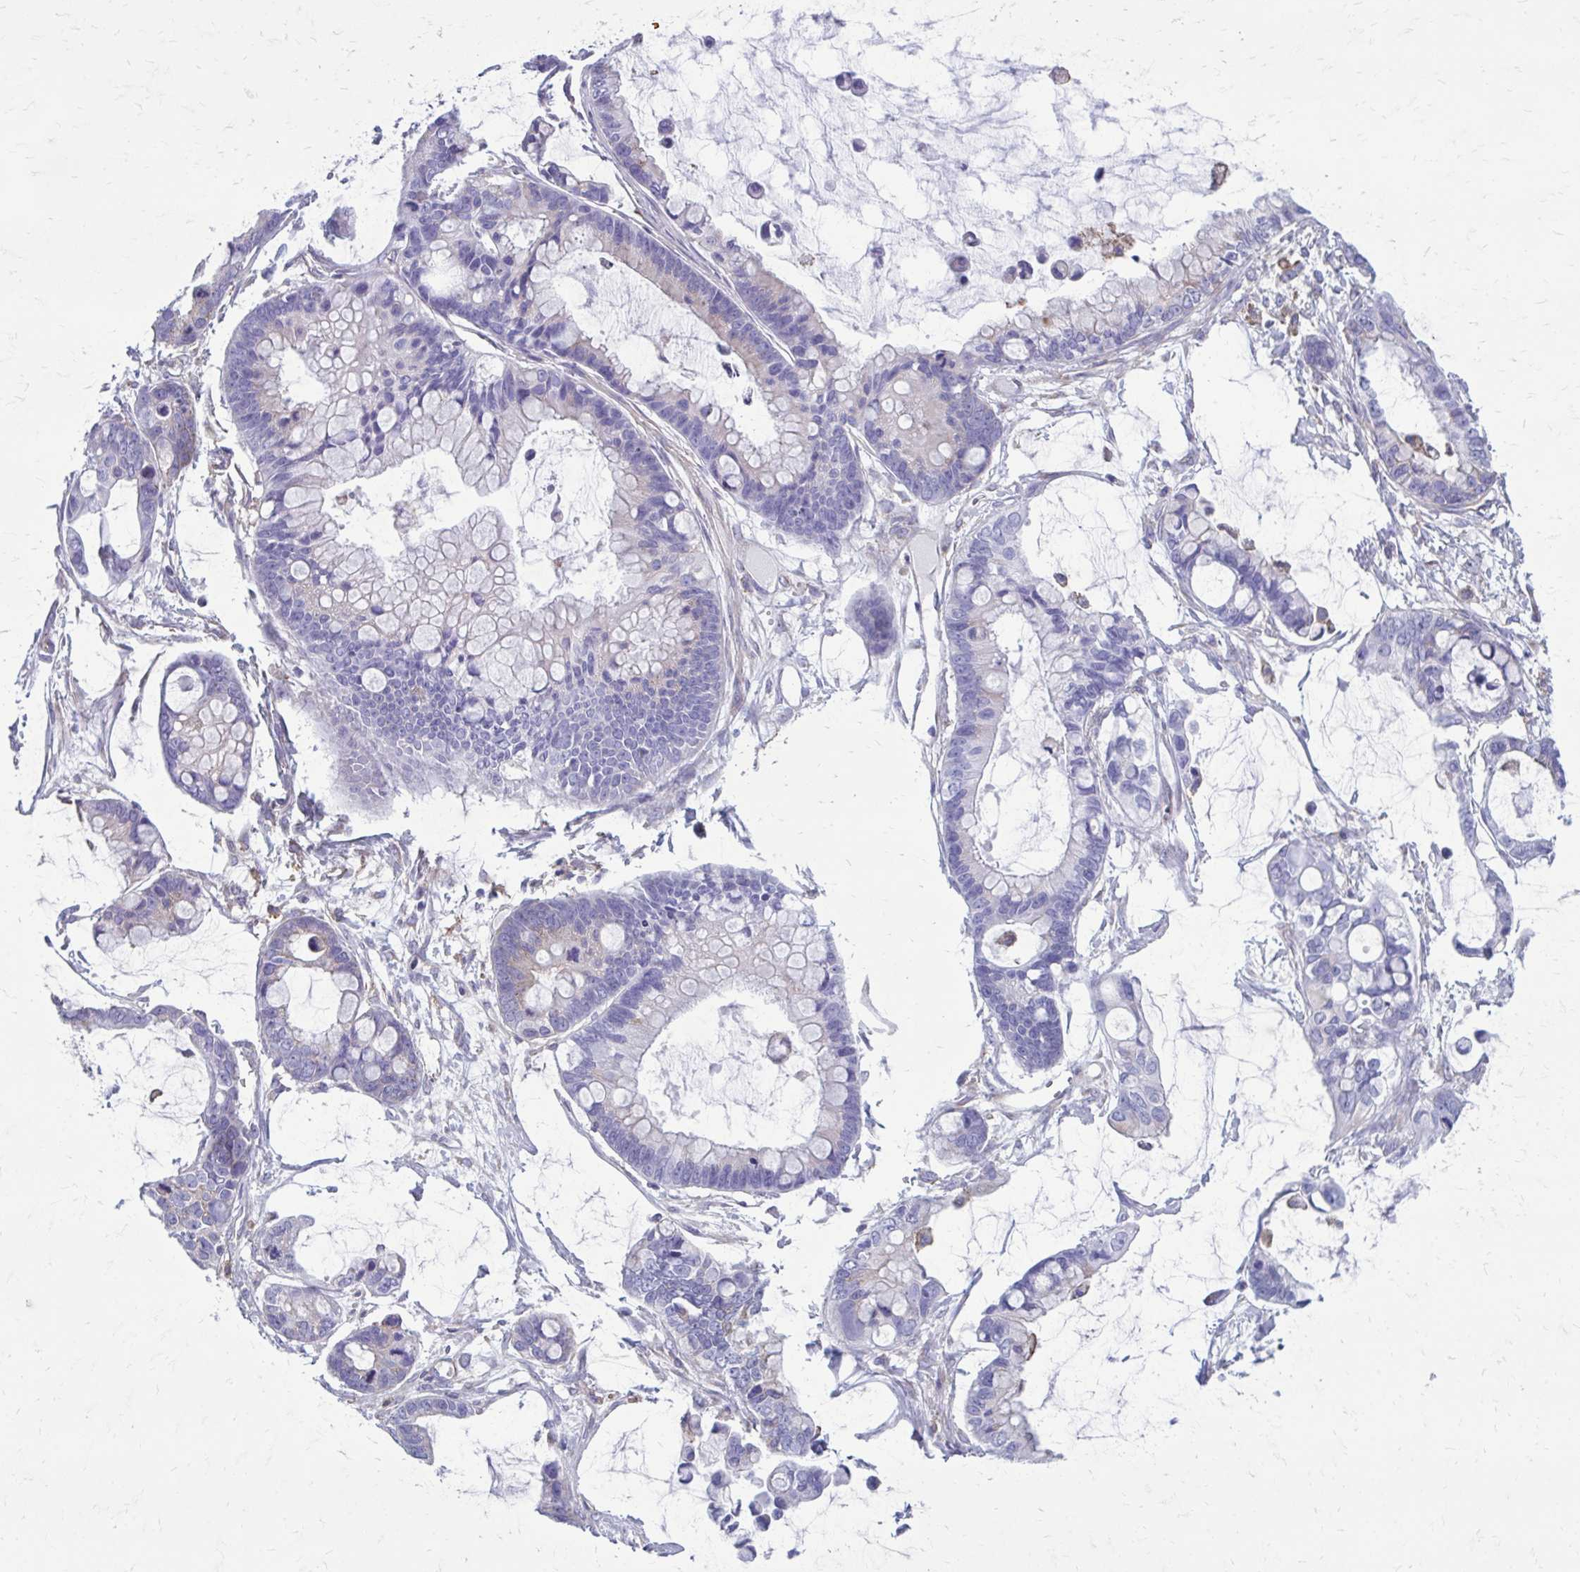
{"staining": {"intensity": "negative", "quantity": "none", "location": "none"}, "tissue": "ovarian cancer", "cell_type": "Tumor cells", "image_type": "cancer", "snomed": [{"axis": "morphology", "description": "Cystadenocarcinoma, mucinous, NOS"}, {"axis": "topography", "description": "Ovary"}], "caption": "This is an immunohistochemistry micrograph of ovarian mucinous cystadenocarcinoma. There is no positivity in tumor cells.", "gene": "CLTA", "patient": {"sex": "female", "age": 63}}